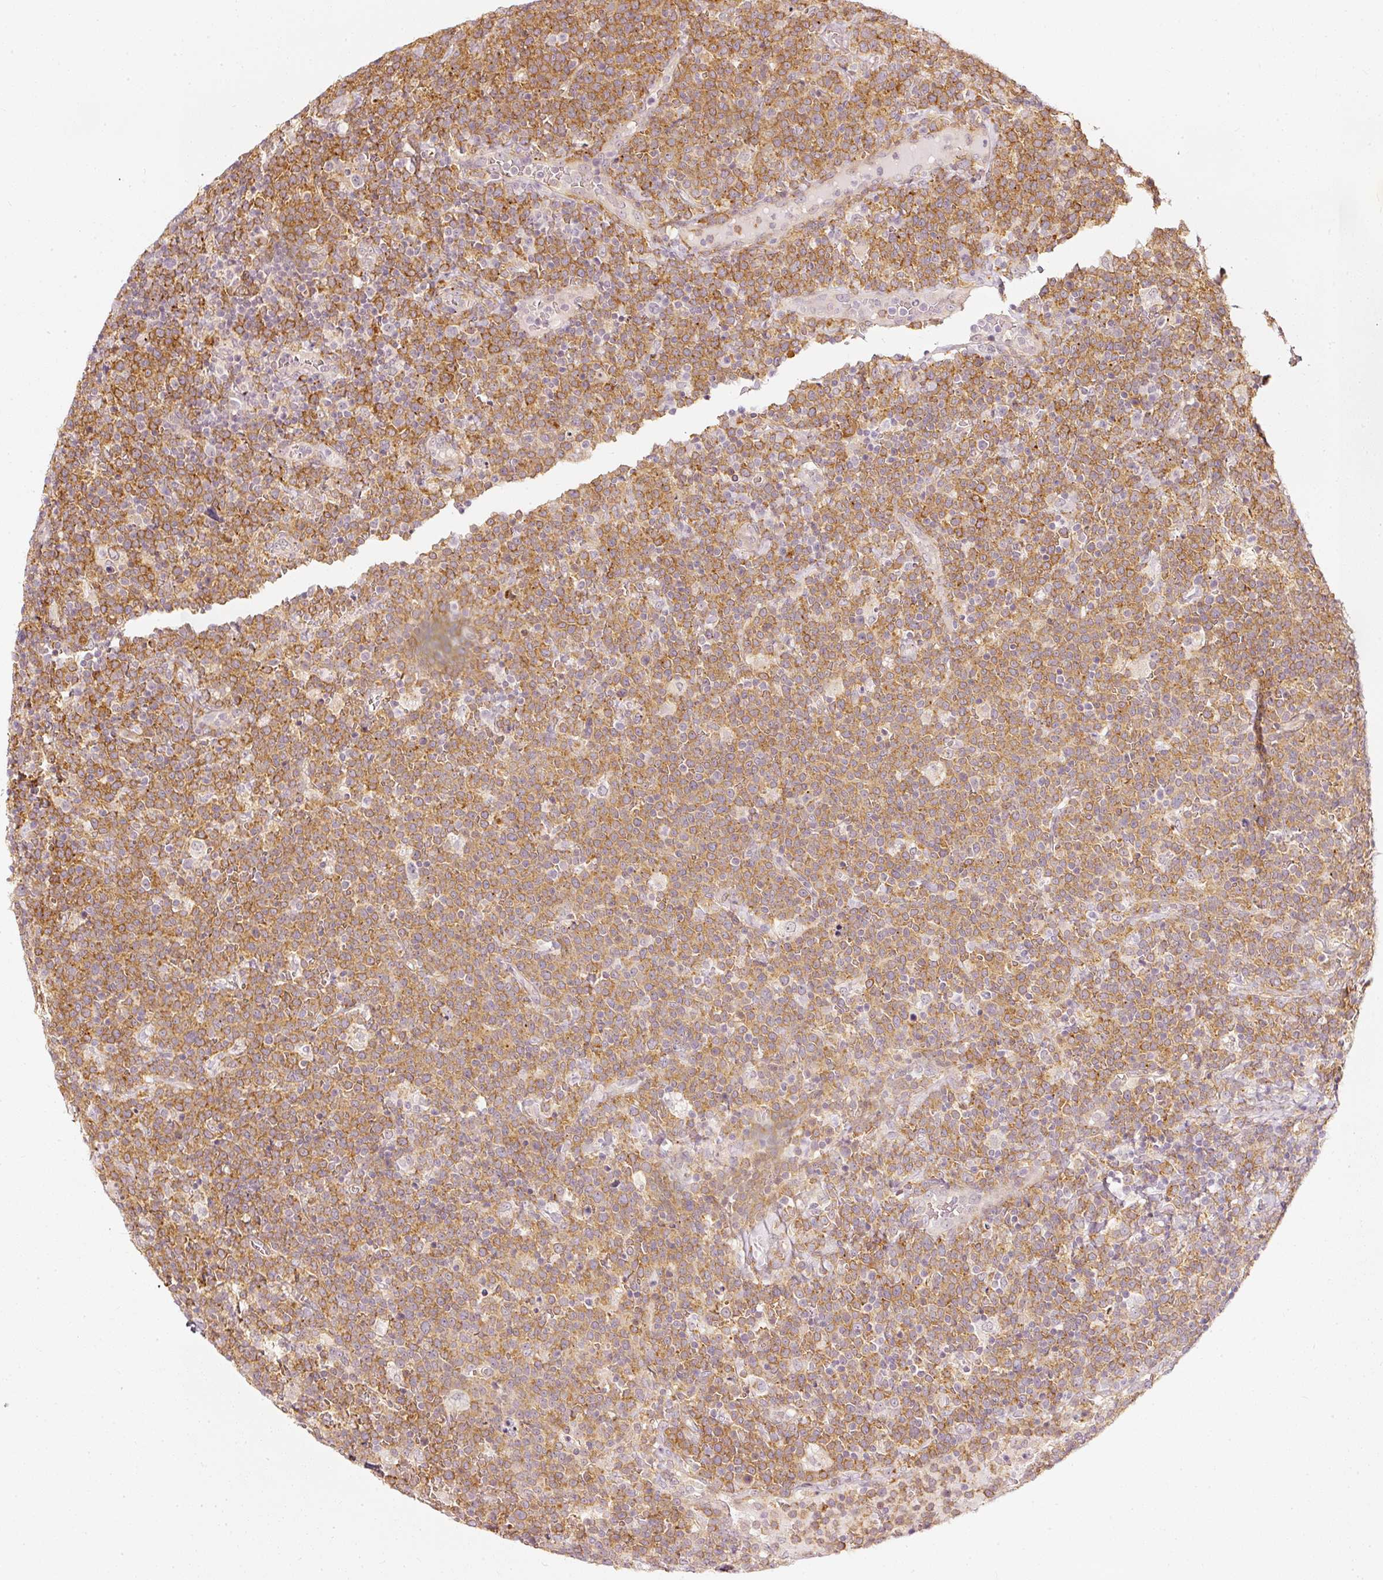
{"staining": {"intensity": "moderate", "quantity": ">75%", "location": "cytoplasmic/membranous"}, "tissue": "lymphoma", "cell_type": "Tumor cells", "image_type": "cancer", "snomed": [{"axis": "morphology", "description": "Malignant lymphoma, non-Hodgkin's type, High grade"}, {"axis": "topography", "description": "Lymph node"}], "caption": "Protein expression analysis of lymphoma exhibits moderate cytoplasmic/membranous expression in approximately >75% of tumor cells.", "gene": "DRD2", "patient": {"sex": "male", "age": 61}}